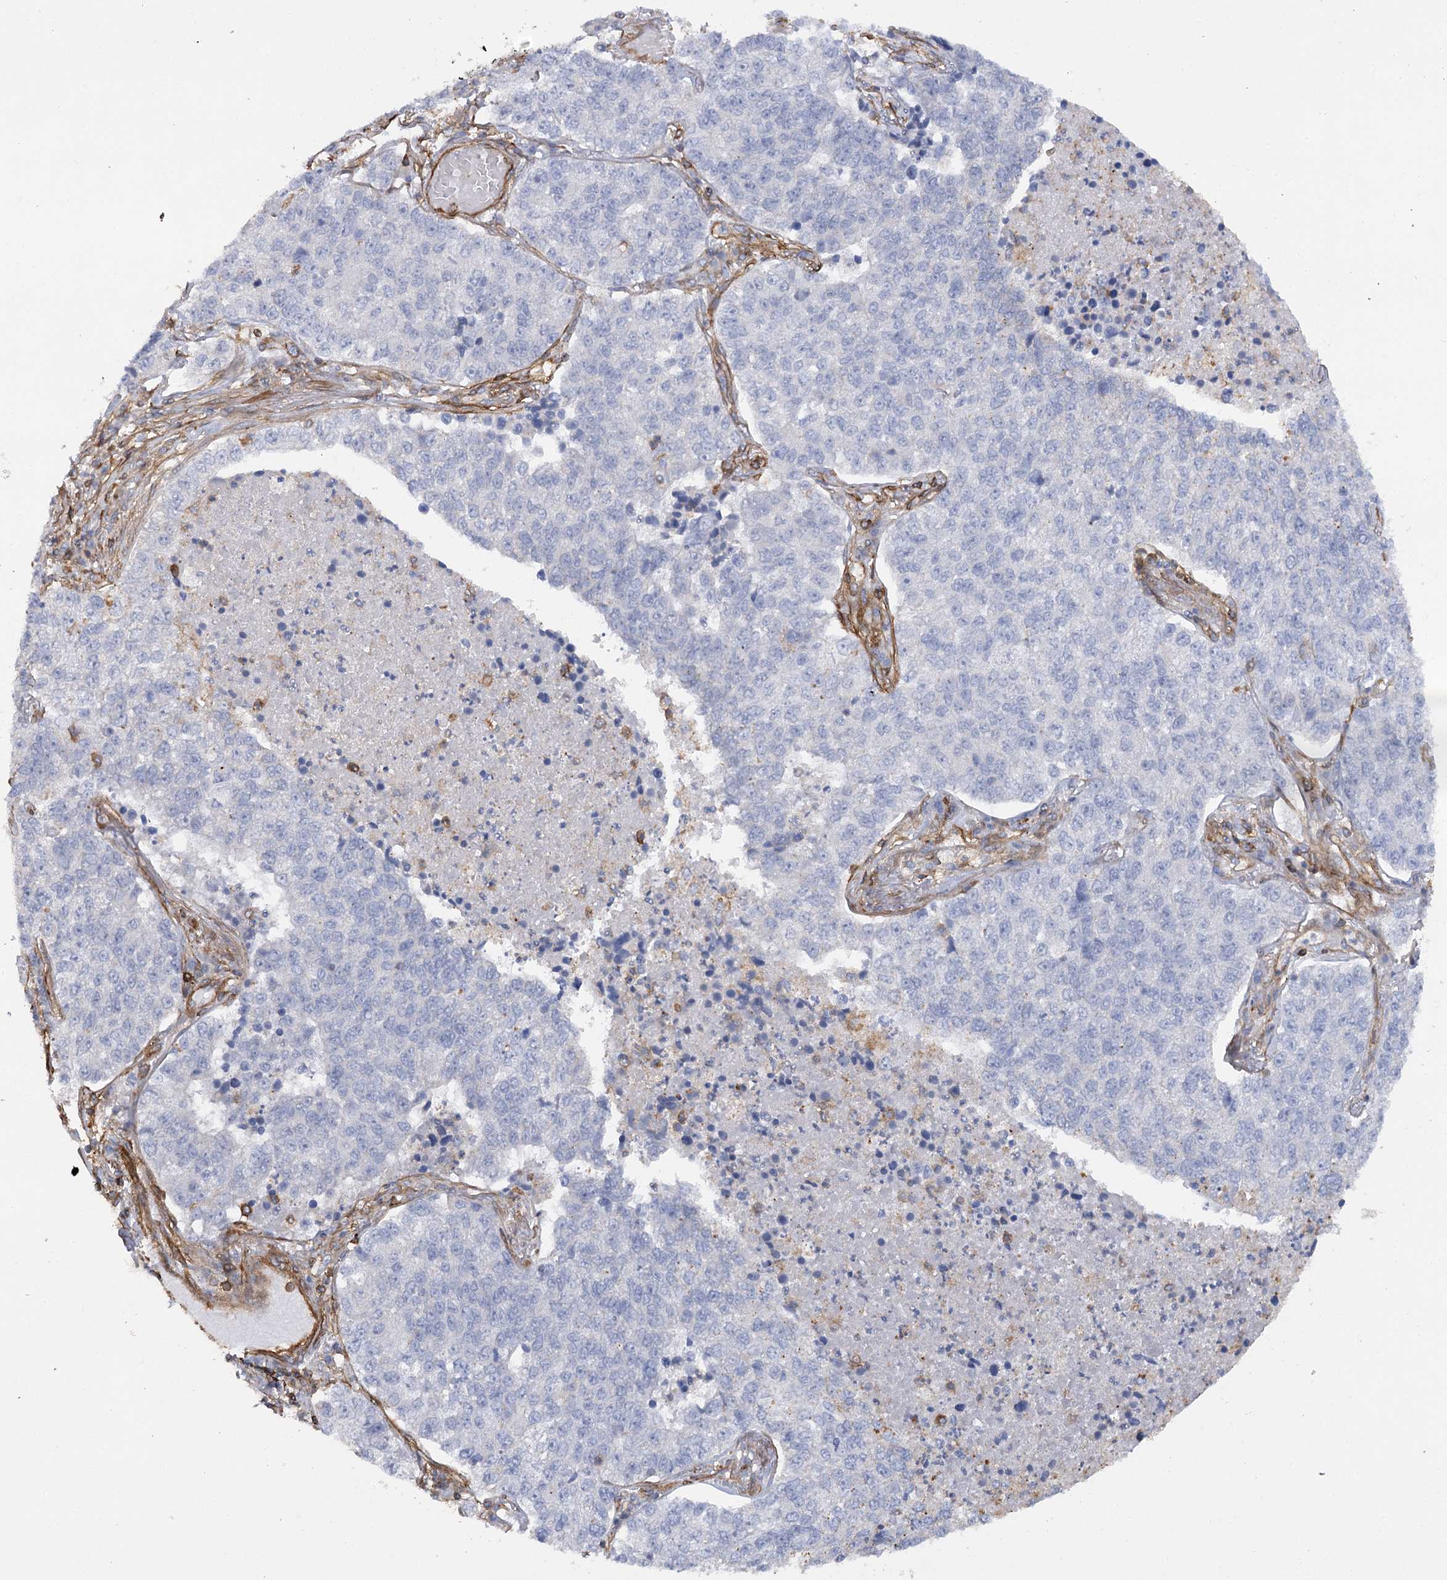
{"staining": {"intensity": "negative", "quantity": "none", "location": "none"}, "tissue": "lung cancer", "cell_type": "Tumor cells", "image_type": "cancer", "snomed": [{"axis": "morphology", "description": "Adenocarcinoma, NOS"}, {"axis": "topography", "description": "Lung"}], "caption": "High power microscopy micrograph of an immunohistochemistry histopathology image of lung cancer (adenocarcinoma), revealing no significant expression in tumor cells. Brightfield microscopy of immunohistochemistry stained with DAB (brown) and hematoxylin (blue), captured at high magnification.", "gene": "SYNPO2", "patient": {"sex": "male", "age": 49}}